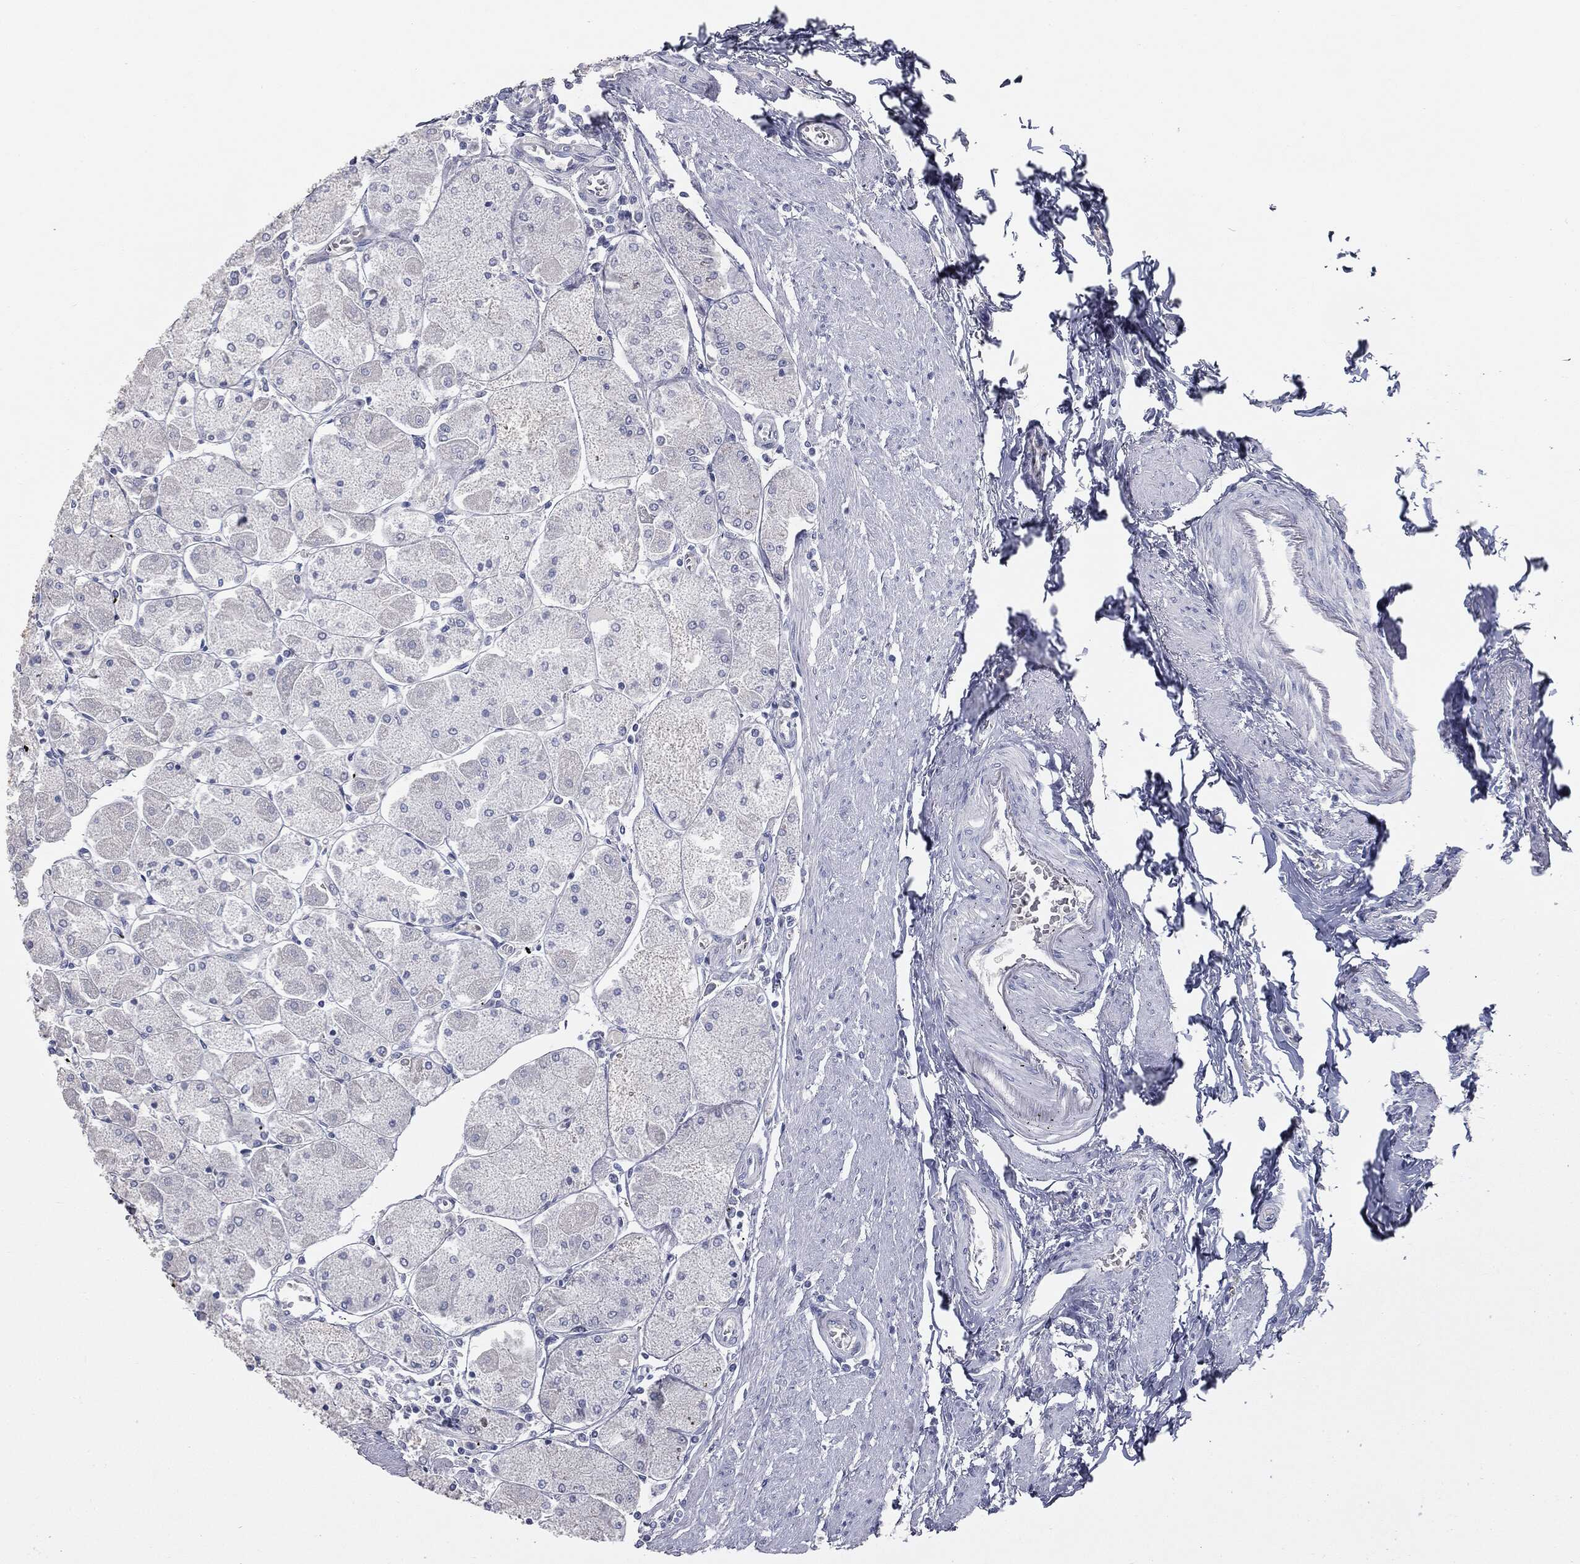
{"staining": {"intensity": "strong", "quantity": "25%-75%", "location": "cytoplasmic/membranous"}, "tissue": "stomach", "cell_type": "Glandular cells", "image_type": "normal", "snomed": [{"axis": "morphology", "description": "Normal tissue, NOS"}, {"axis": "topography", "description": "Stomach"}], "caption": "Approximately 25%-75% of glandular cells in normal stomach display strong cytoplasmic/membranous protein expression as visualized by brown immunohistochemical staining.", "gene": "MUC5AC", "patient": {"sex": "male", "age": 70}}